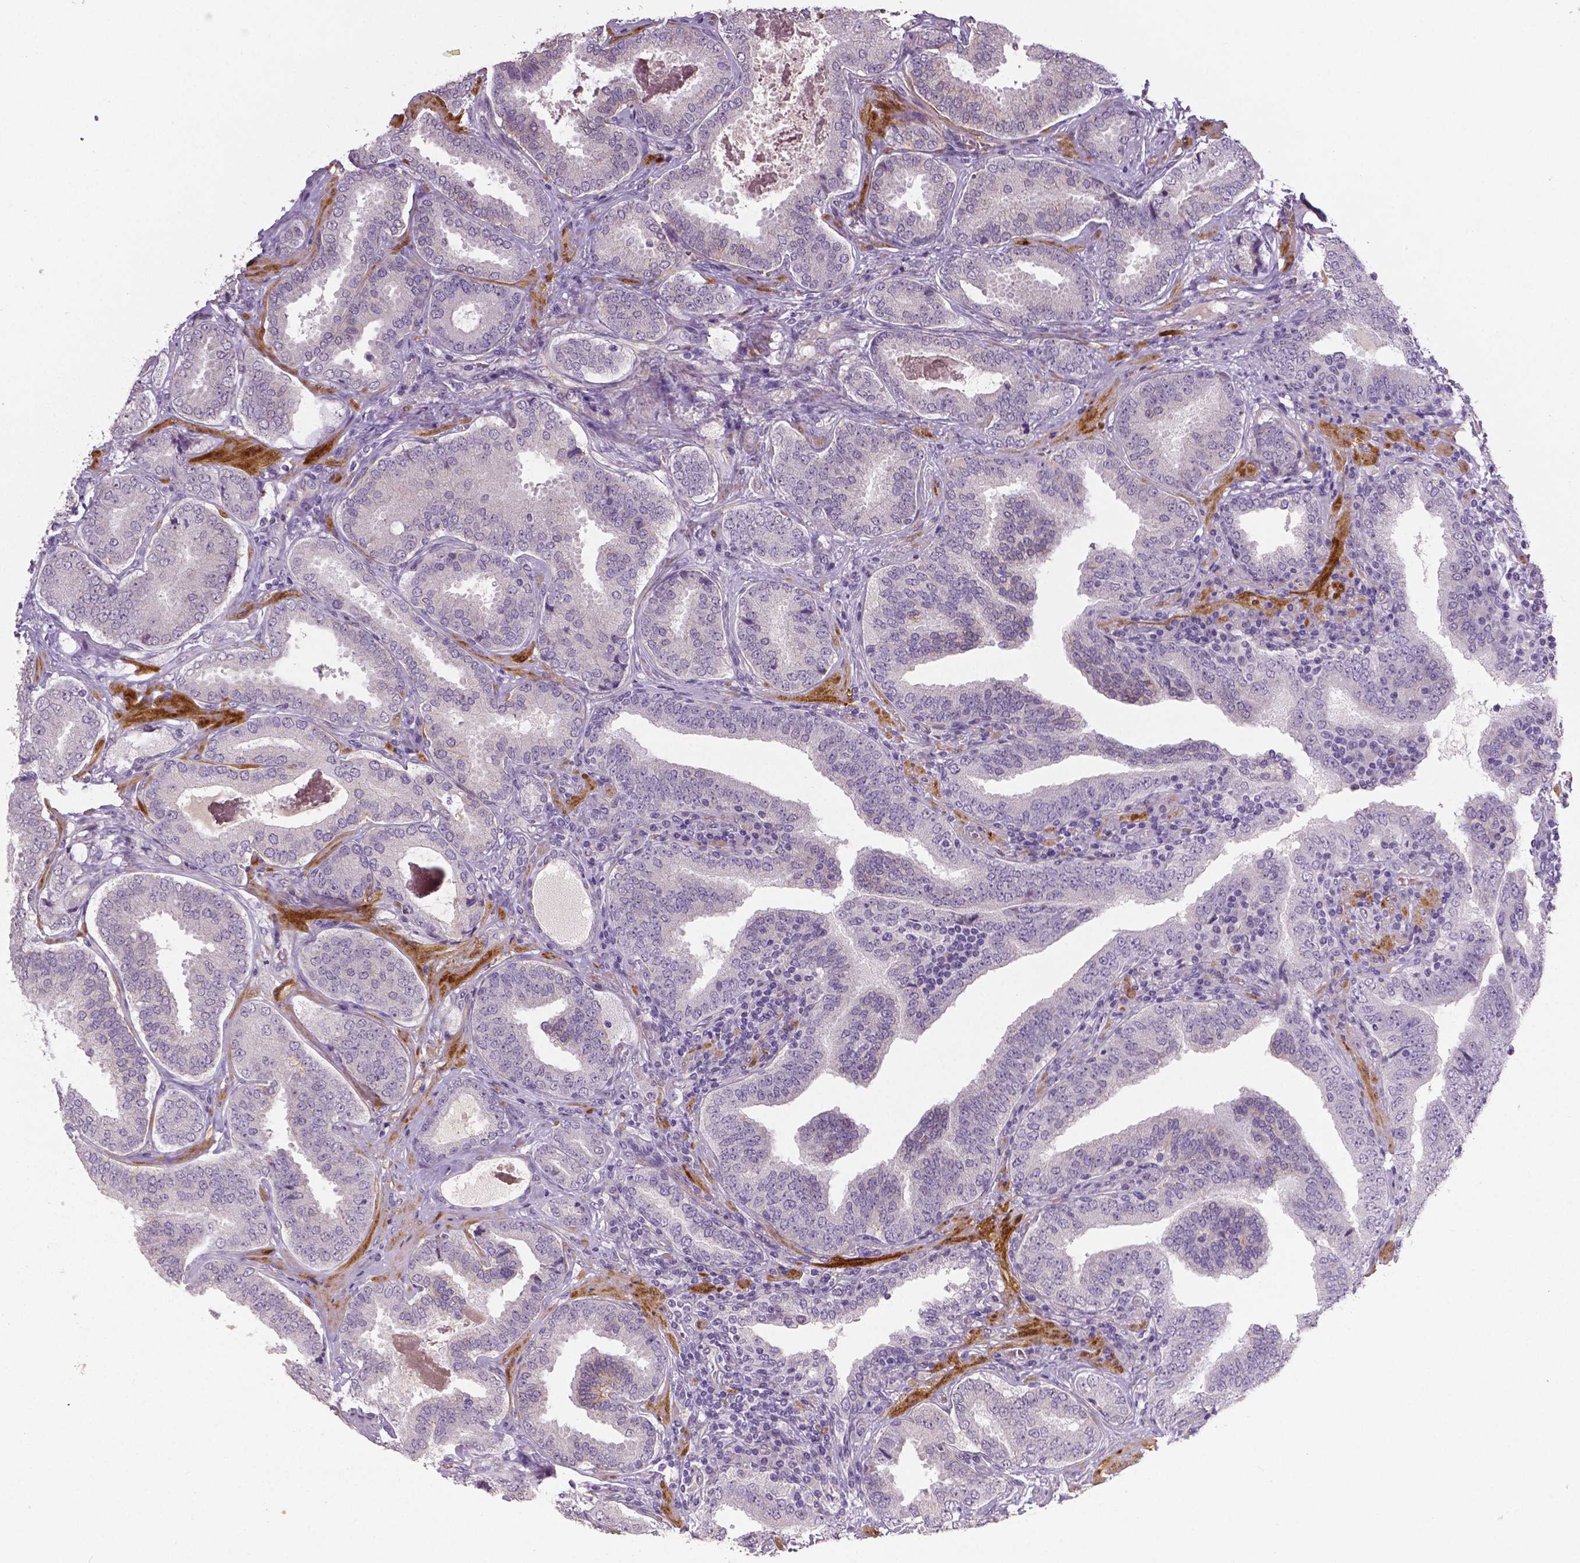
{"staining": {"intensity": "negative", "quantity": "none", "location": "none"}, "tissue": "prostate cancer", "cell_type": "Tumor cells", "image_type": "cancer", "snomed": [{"axis": "morphology", "description": "Adenocarcinoma, NOS"}, {"axis": "topography", "description": "Prostate"}], "caption": "Tumor cells show no significant protein positivity in prostate cancer (adenocarcinoma).", "gene": "FLT1", "patient": {"sex": "male", "age": 64}}